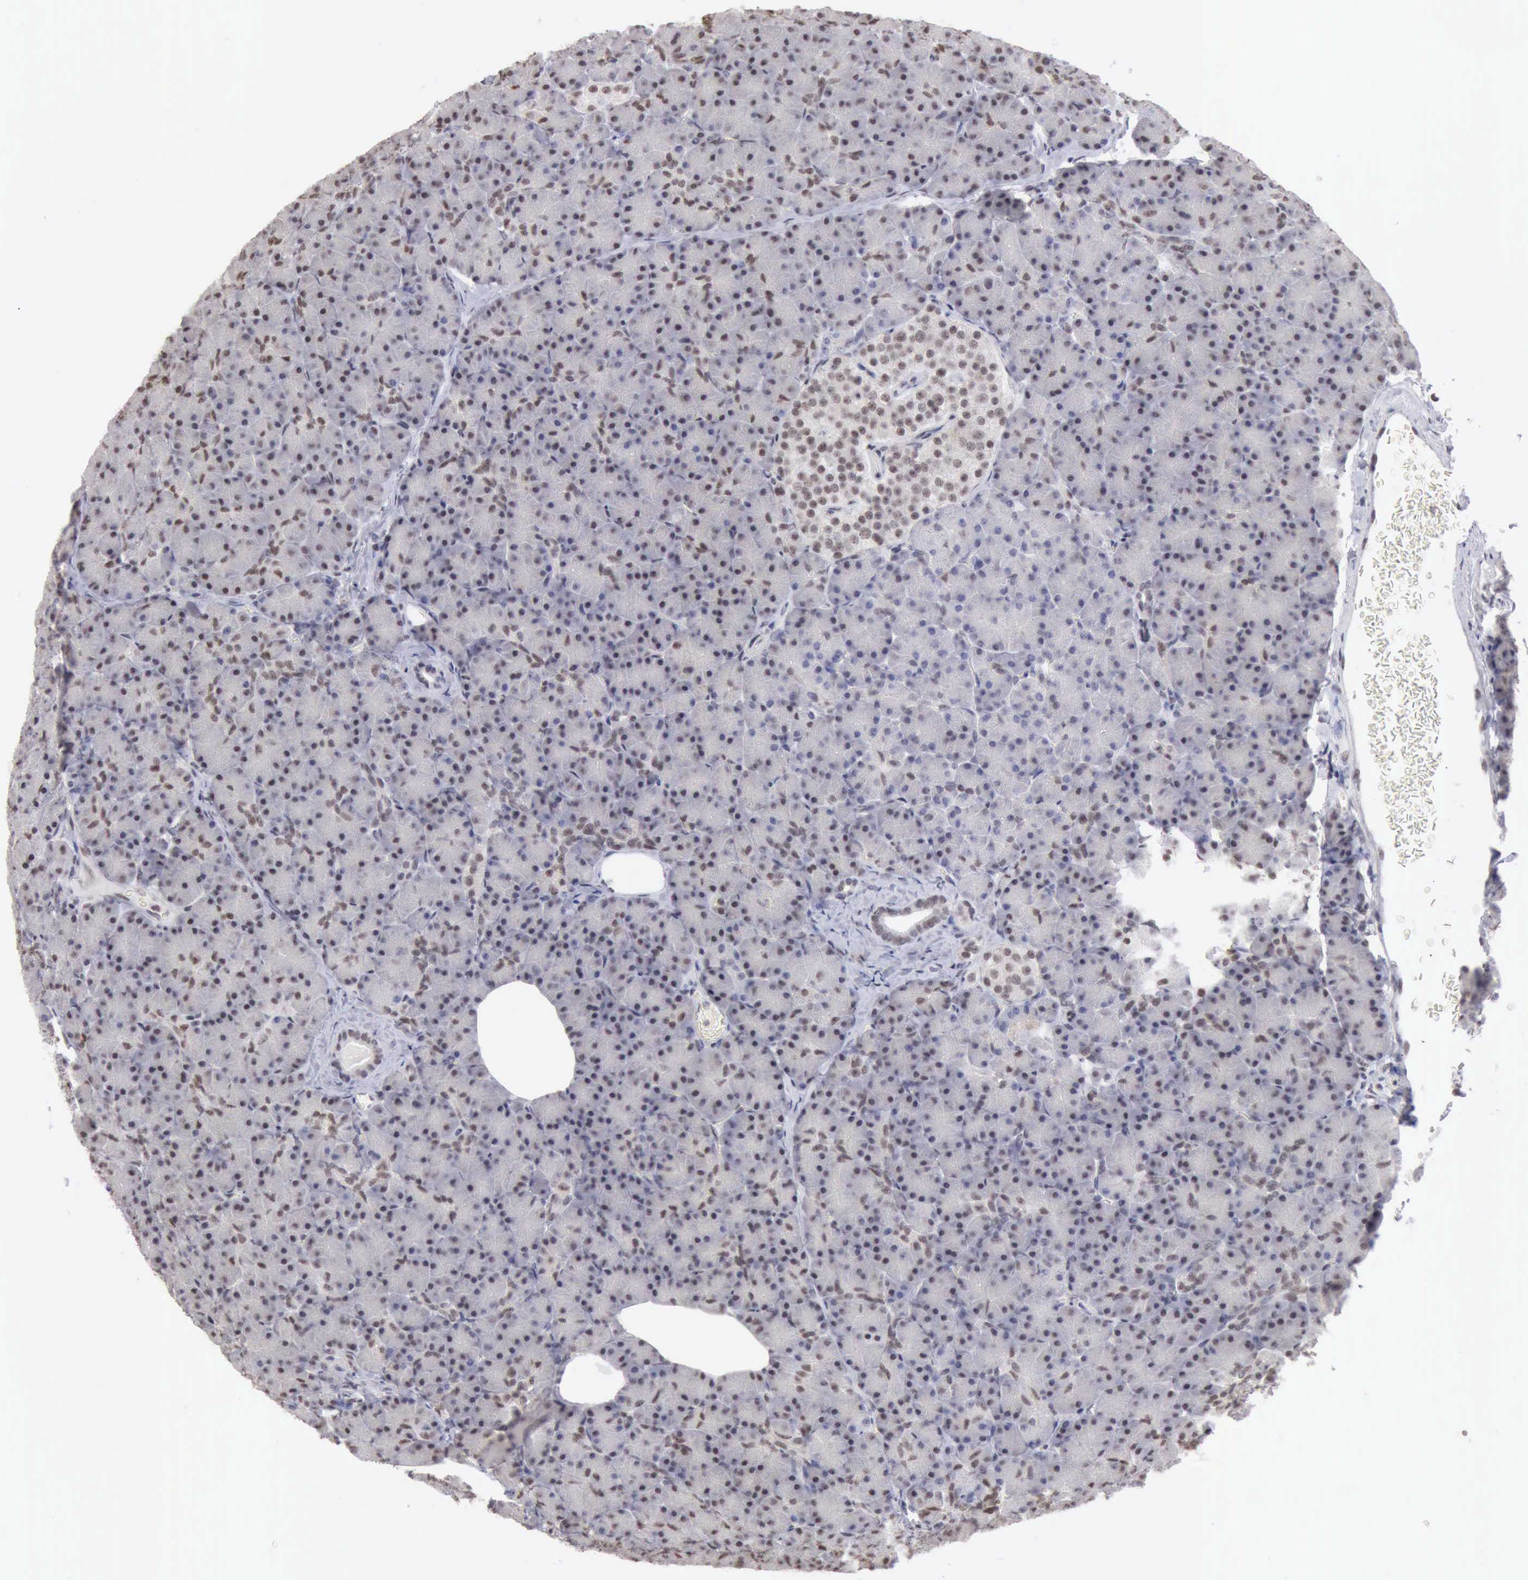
{"staining": {"intensity": "weak", "quantity": "<25%", "location": "nuclear"}, "tissue": "pancreas", "cell_type": "Exocrine glandular cells", "image_type": "normal", "snomed": [{"axis": "morphology", "description": "Normal tissue, NOS"}, {"axis": "topography", "description": "Pancreas"}], "caption": "Immunohistochemistry of normal human pancreas demonstrates no positivity in exocrine glandular cells.", "gene": "TAF1", "patient": {"sex": "female", "age": 43}}